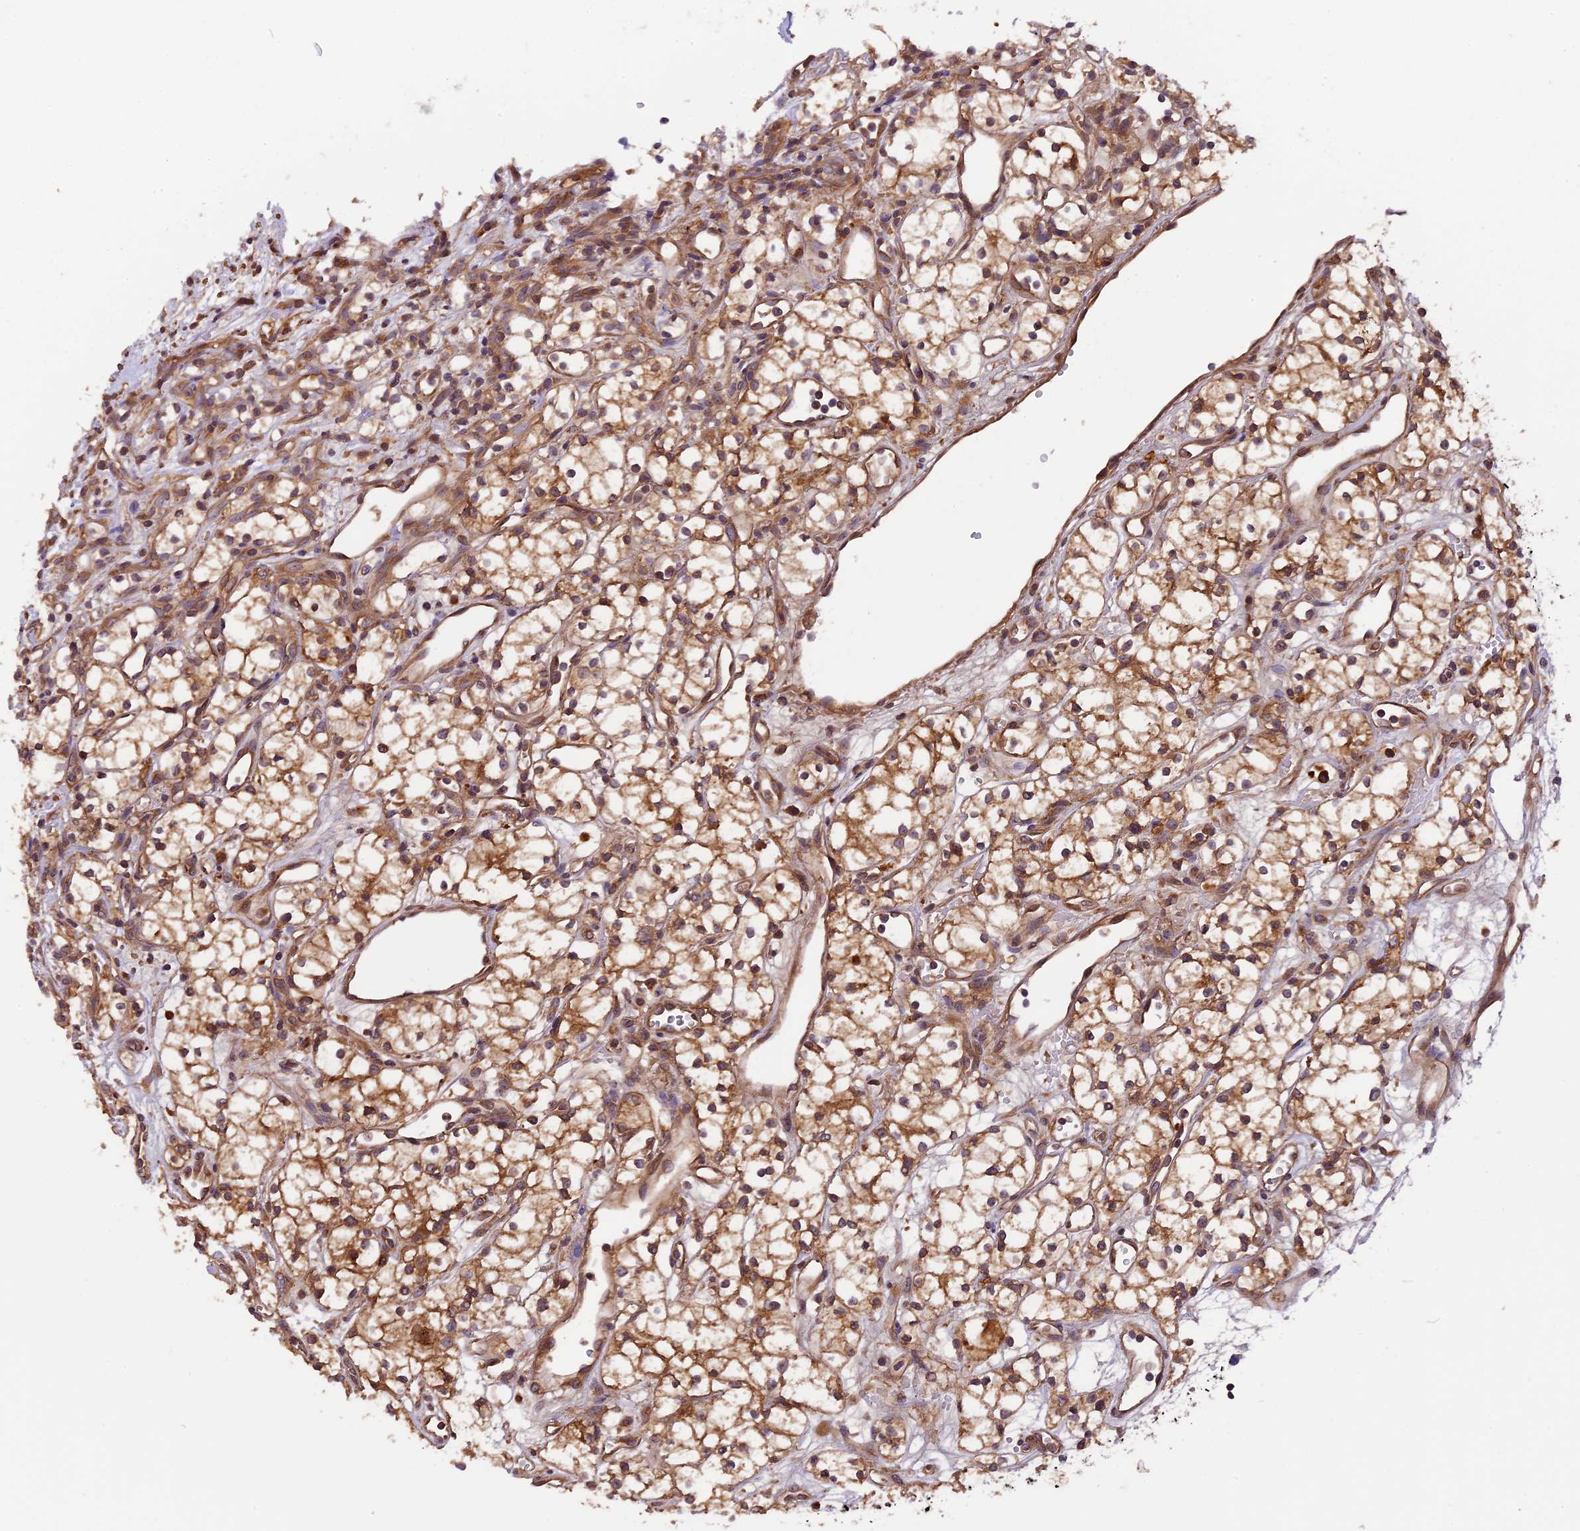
{"staining": {"intensity": "moderate", "quantity": ">75%", "location": "cytoplasmic/membranous"}, "tissue": "renal cancer", "cell_type": "Tumor cells", "image_type": "cancer", "snomed": [{"axis": "morphology", "description": "Adenocarcinoma, NOS"}, {"axis": "topography", "description": "Kidney"}], "caption": "Immunohistochemistry image of renal cancer stained for a protein (brown), which reveals medium levels of moderate cytoplasmic/membranous staining in about >75% of tumor cells.", "gene": "SETD6", "patient": {"sex": "male", "age": 59}}